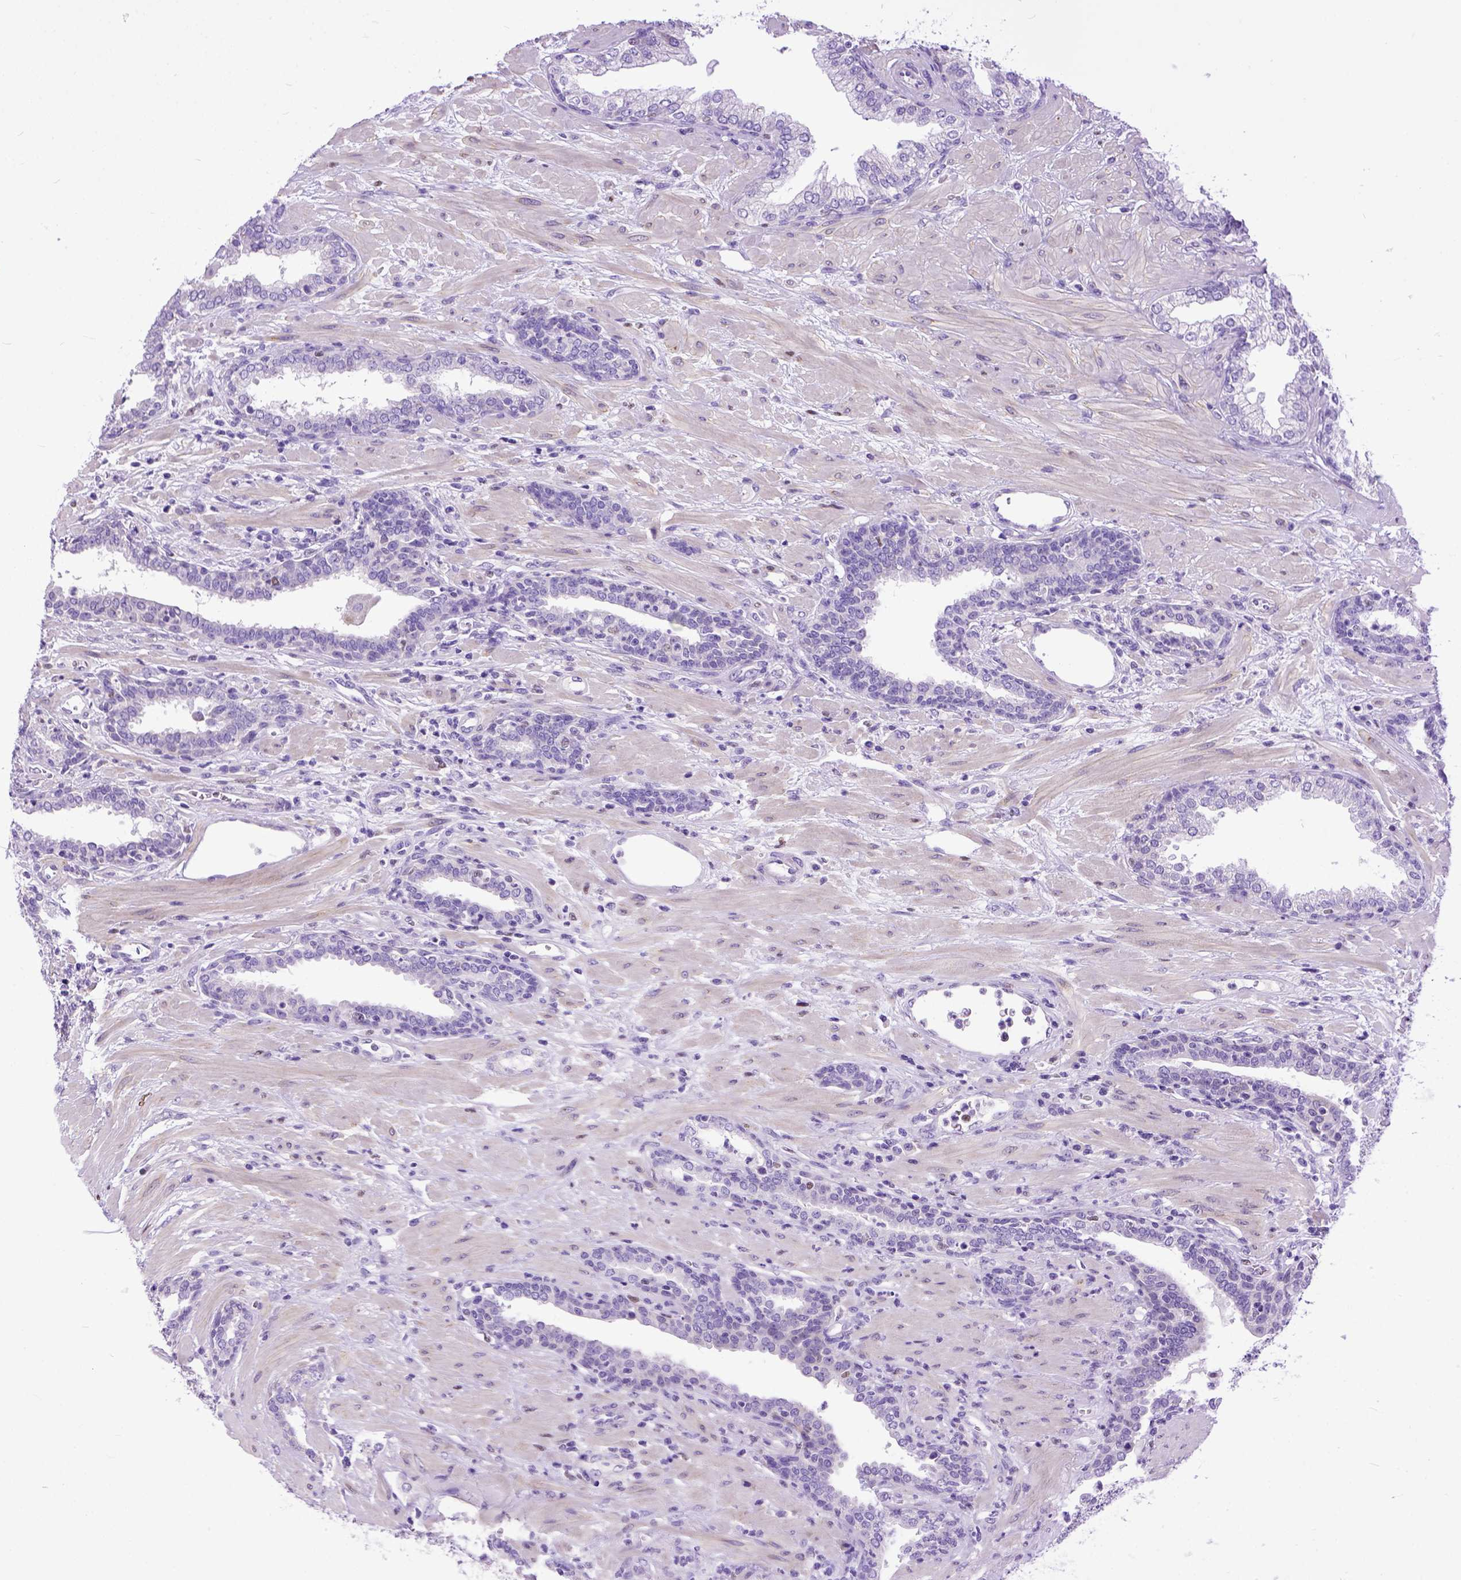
{"staining": {"intensity": "negative", "quantity": "none", "location": "none"}, "tissue": "prostate cancer", "cell_type": "Tumor cells", "image_type": "cancer", "snomed": [{"axis": "morphology", "description": "Adenocarcinoma, Low grade"}, {"axis": "topography", "description": "Prostate"}], "caption": "This is a micrograph of immunohistochemistry staining of low-grade adenocarcinoma (prostate), which shows no positivity in tumor cells. (IHC, brightfield microscopy, high magnification).", "gene": "CRB1", "patient": {"sex": "male", "age": 61}}